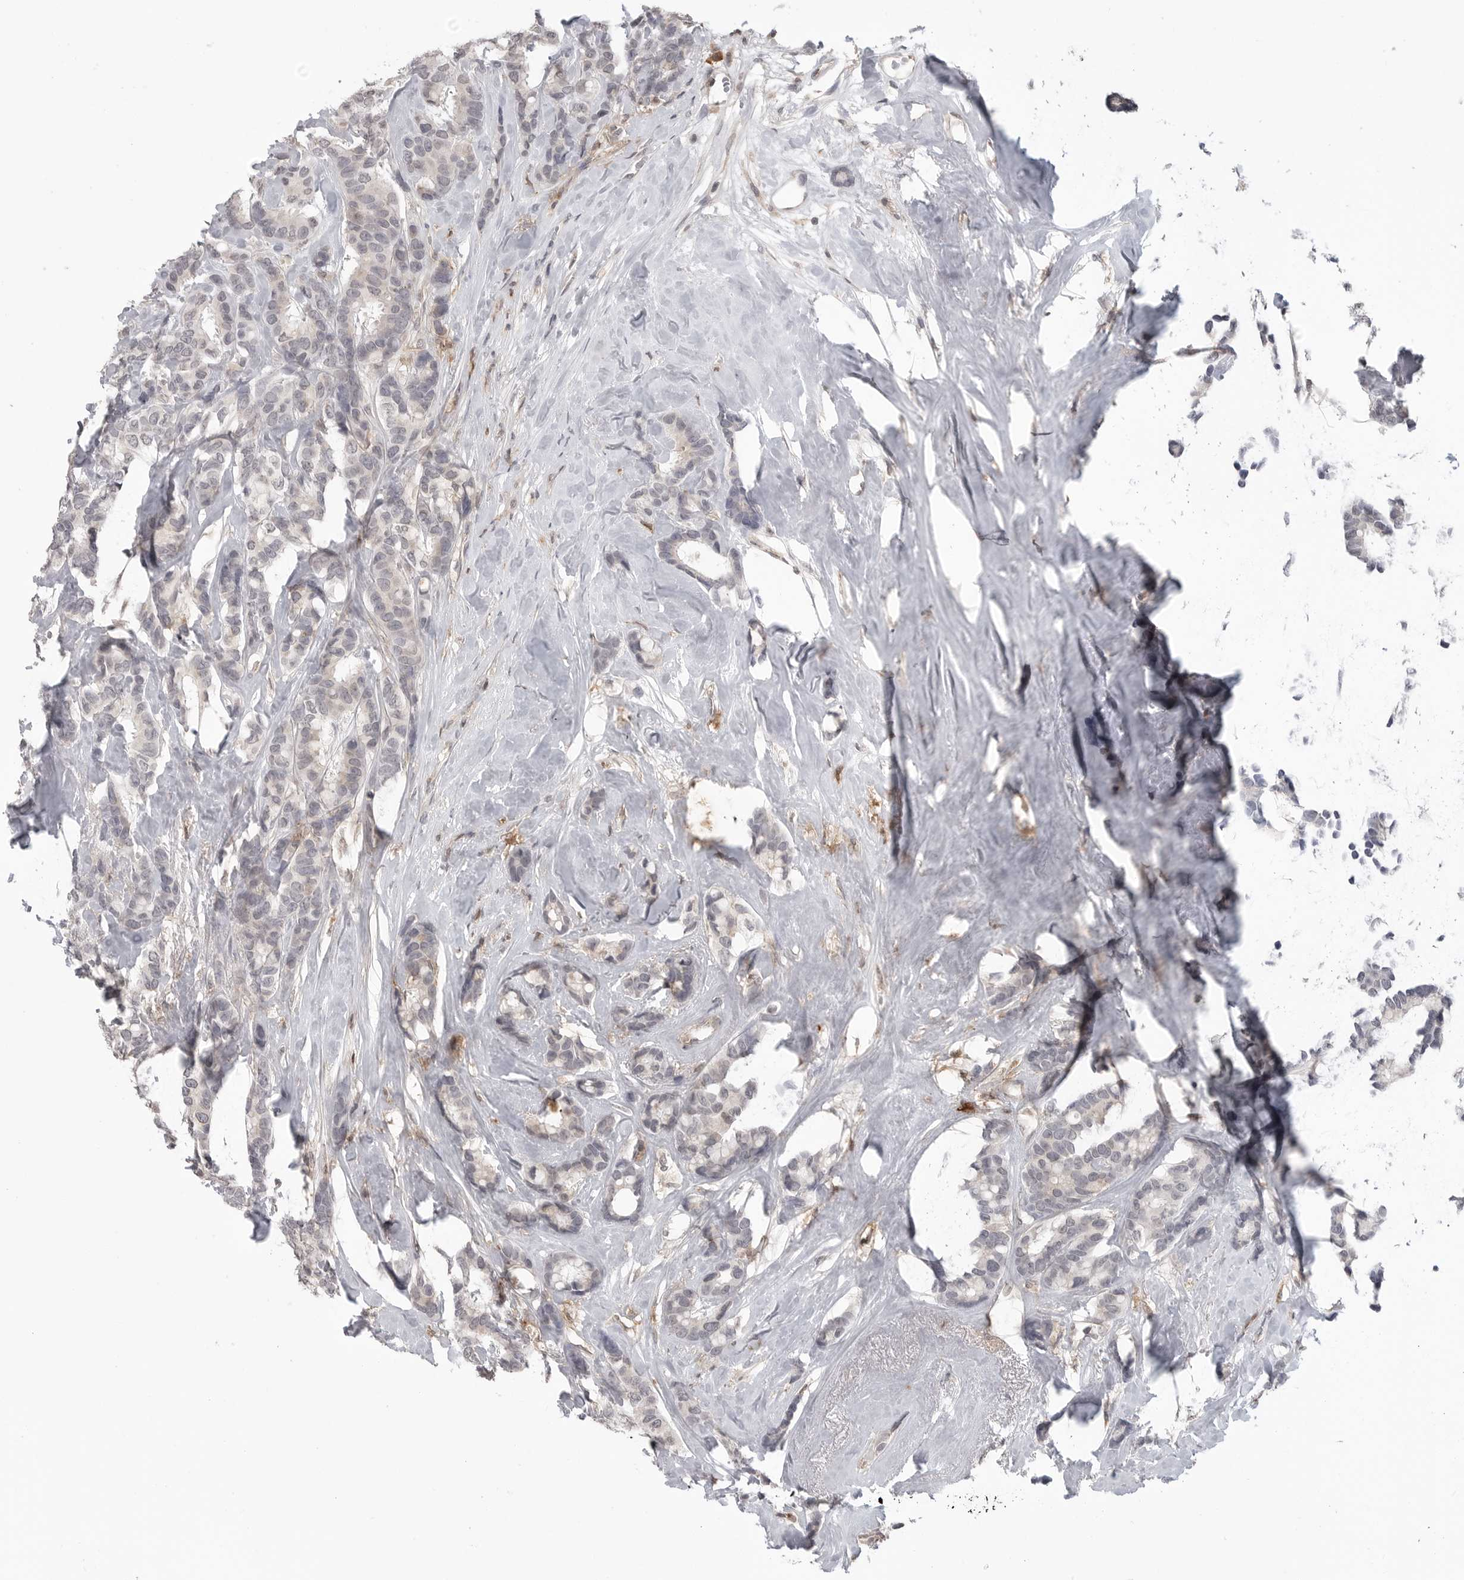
{"staining": {"intensity": "negative", "quantity": "none", "location": "none"}, "tissue": "breast cancer", "cell_type": "Tumor cells", "image_type": "cancer", "snomed": [{"axis": "morphology", "description": "Duct carcinoma"}, {"axis": "topography", "description": "Breast"}], "caption": "The immunohistochemistry (IHC) histopathology image has no significant expression in tumor cells of breast intraductal carcinoma tissue.", "gene": "IFNGR1", "patient": {"sex": "female", "age": 87}}